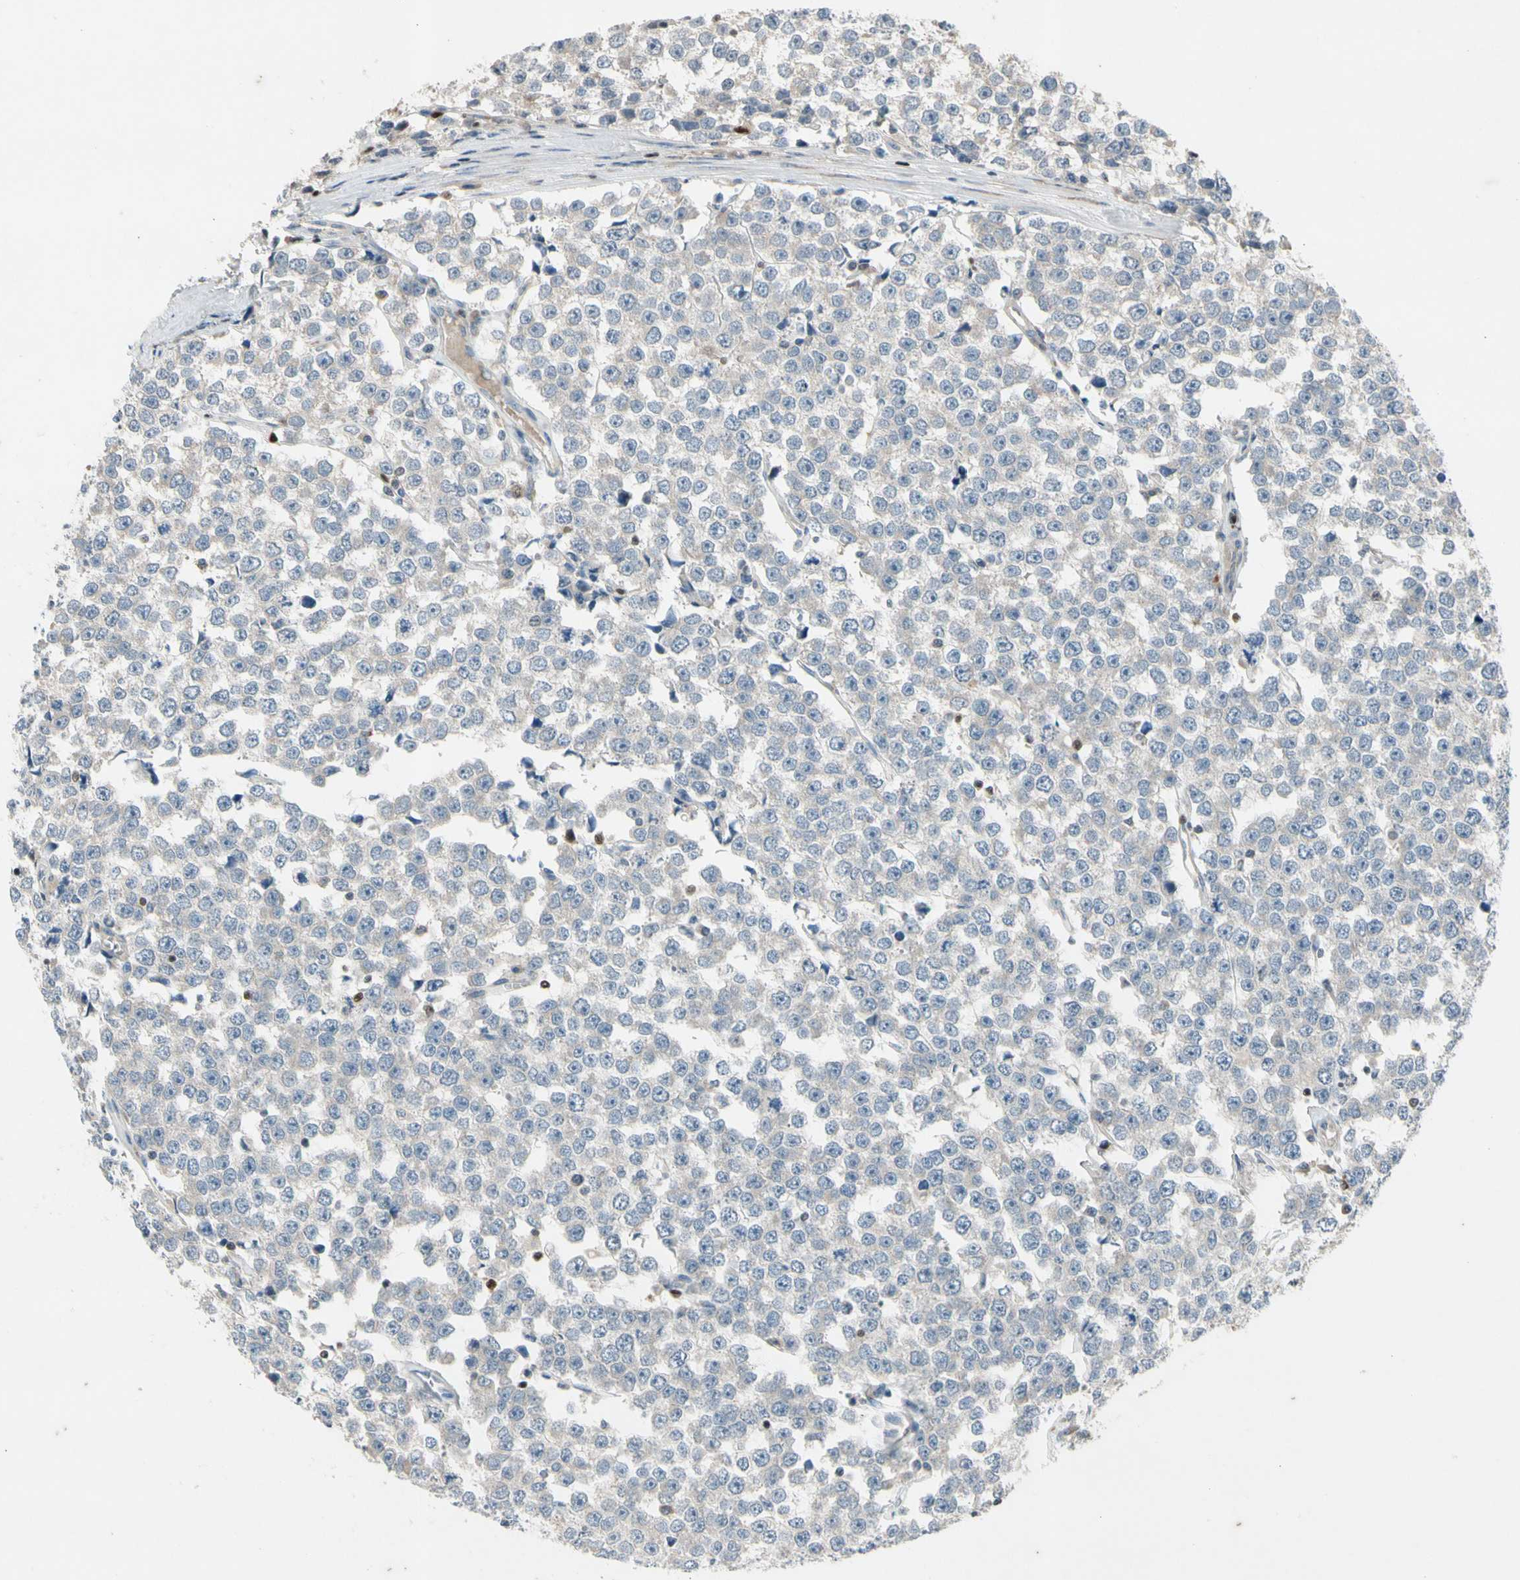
{"staining": {"intensity": "negative", "quantity": "none", "location": "none"}, "tissue": "testis cancer", "cell_type": "Tumor cells", "image_type": "cancer", "snomed": [{"axis": "morphology", "description": "Seminoma, NOS"}, {"axis": "morphology", "description": "Carcinoma, Embryonal, NOS"}, {"axis": "topography", "description": "Testis"}], "caption": "The histopathology image exhibits no staining of tumor cells in testis seminoma.", "gene": "TBX21", "patient": {"sex": "male", "age": 52}}